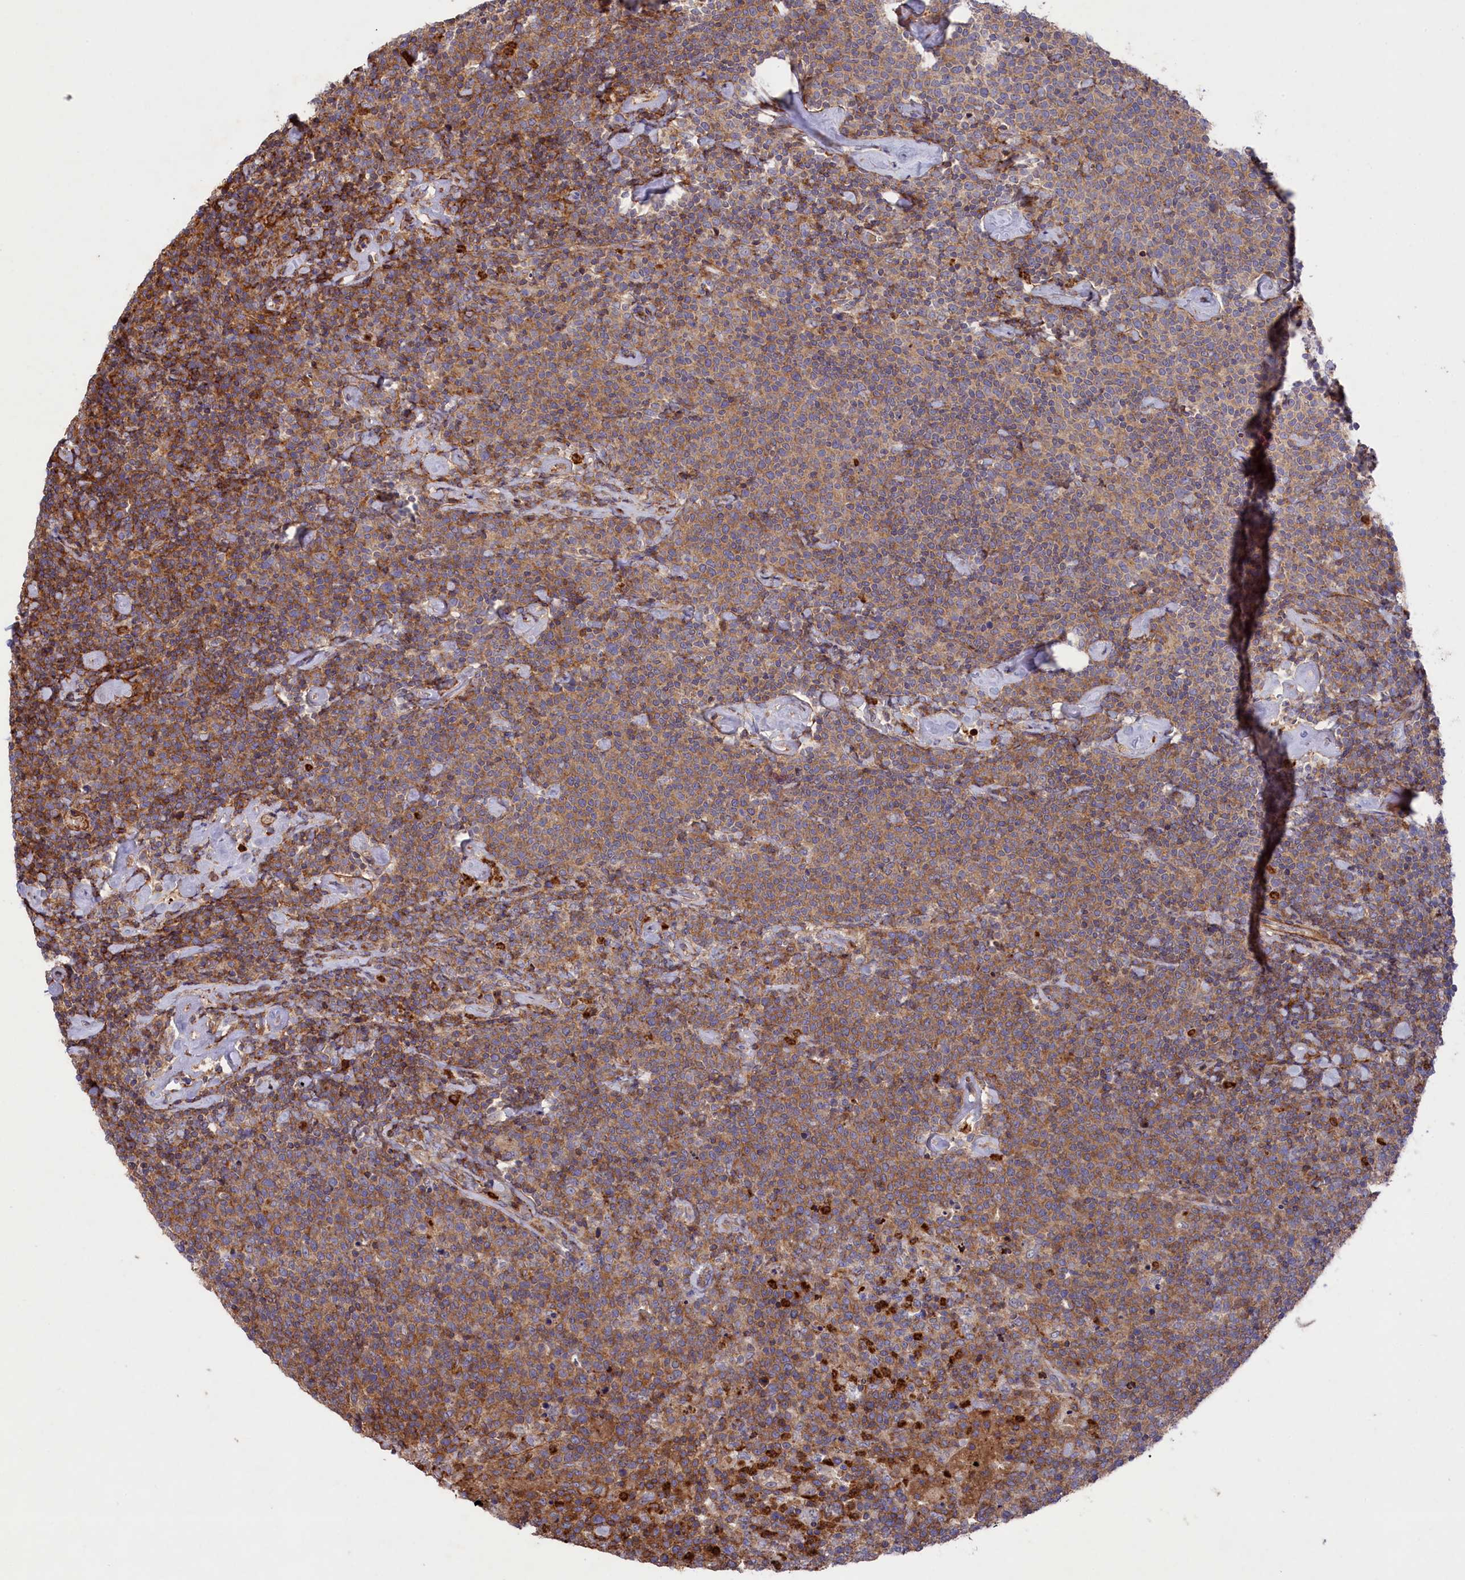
{"staining": {"intensity": "moderate", "quantity": ">75%", "location": "cytoplasmic/membranous"}, "tissue": "lymphoma", "cell_type": "Tumor cells", "image_type": "cancer", "snomed": [{"axis": "morphology", "description": "Malignant lymphoma, non-Hodgkin's type, High grade"}, {"axis": "topography", "description": "Lymph node"}], "caption": "The photomicrograph shows a brown stain indicating the presence of a protein in the cytoplasmic/membranous of tumor cells in malignant lymphoma, non-Hodgkin's type (high-grade). The staining was performed using DAB (3,3'-diaminobenzidine) to visualize the protein expression in brown, while the nuclei were stained in blue with hematoxylin (Magnification: 20x).", "gene": "RAPSN", "patient": {"sex": "male", "age": 61}}